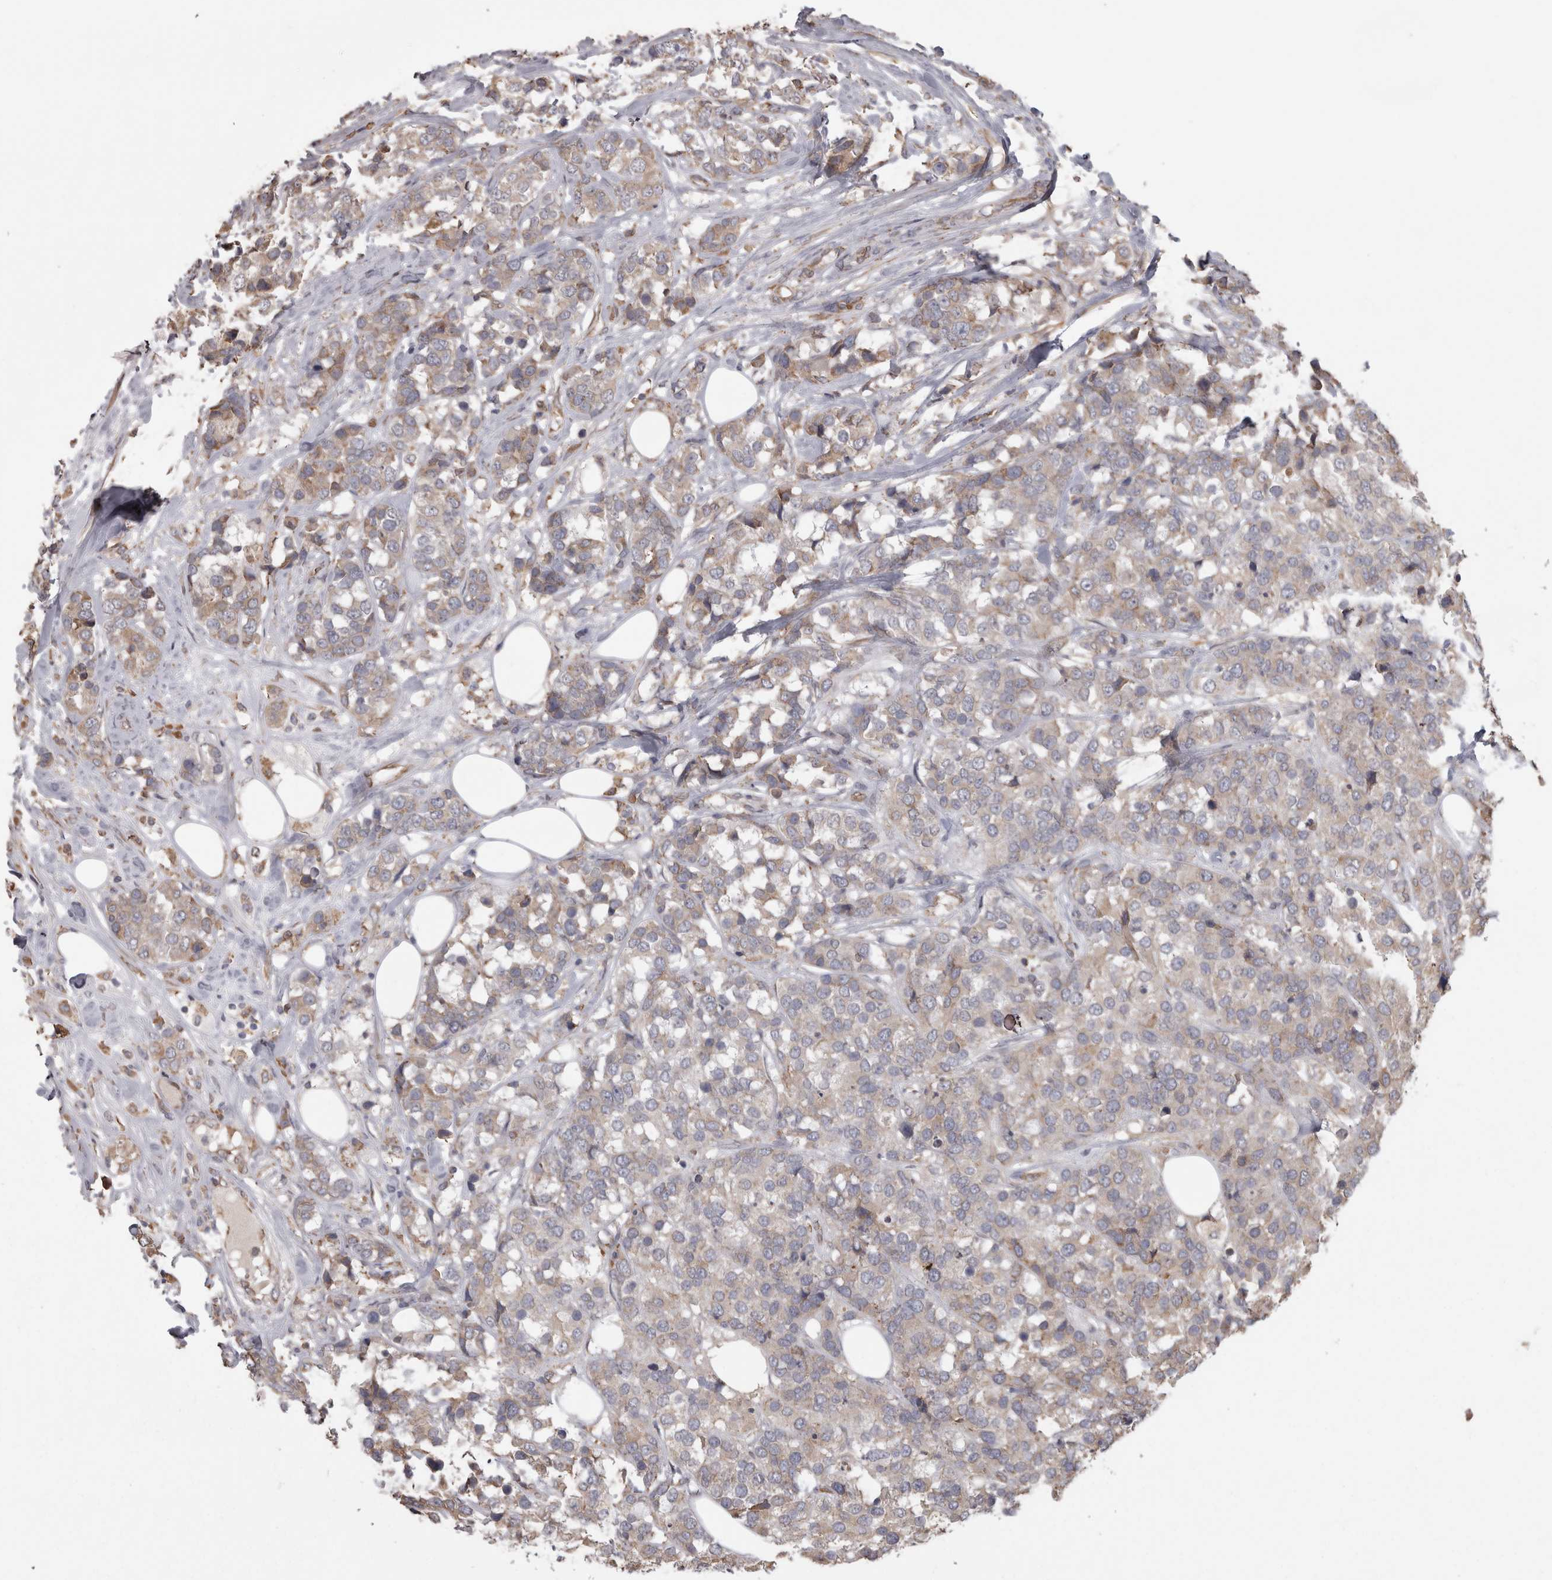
{"staining": {"intensity": "weak", "quantity": "25%-75%", "location": "cytoplasmic/membranous"}, "tissue": "breast cancer", "cell_type": "Tumor cells", "image_type": "cancer", "snomed": [{"axis": "morphology", "description": "Lobular carcinoma"}, {"axis": "topography", "description": "Breast"}], "caption": "DAB immunohistochemical staining of human lobular carcinoma (breast) demonstrates weak cytoplasmic/membranous protein staining in approximately 25%-75% of tumor cells. Nuclei are stained in blue.", "gene": "PON2", "patient": {"sex": "female", "age": 59}}